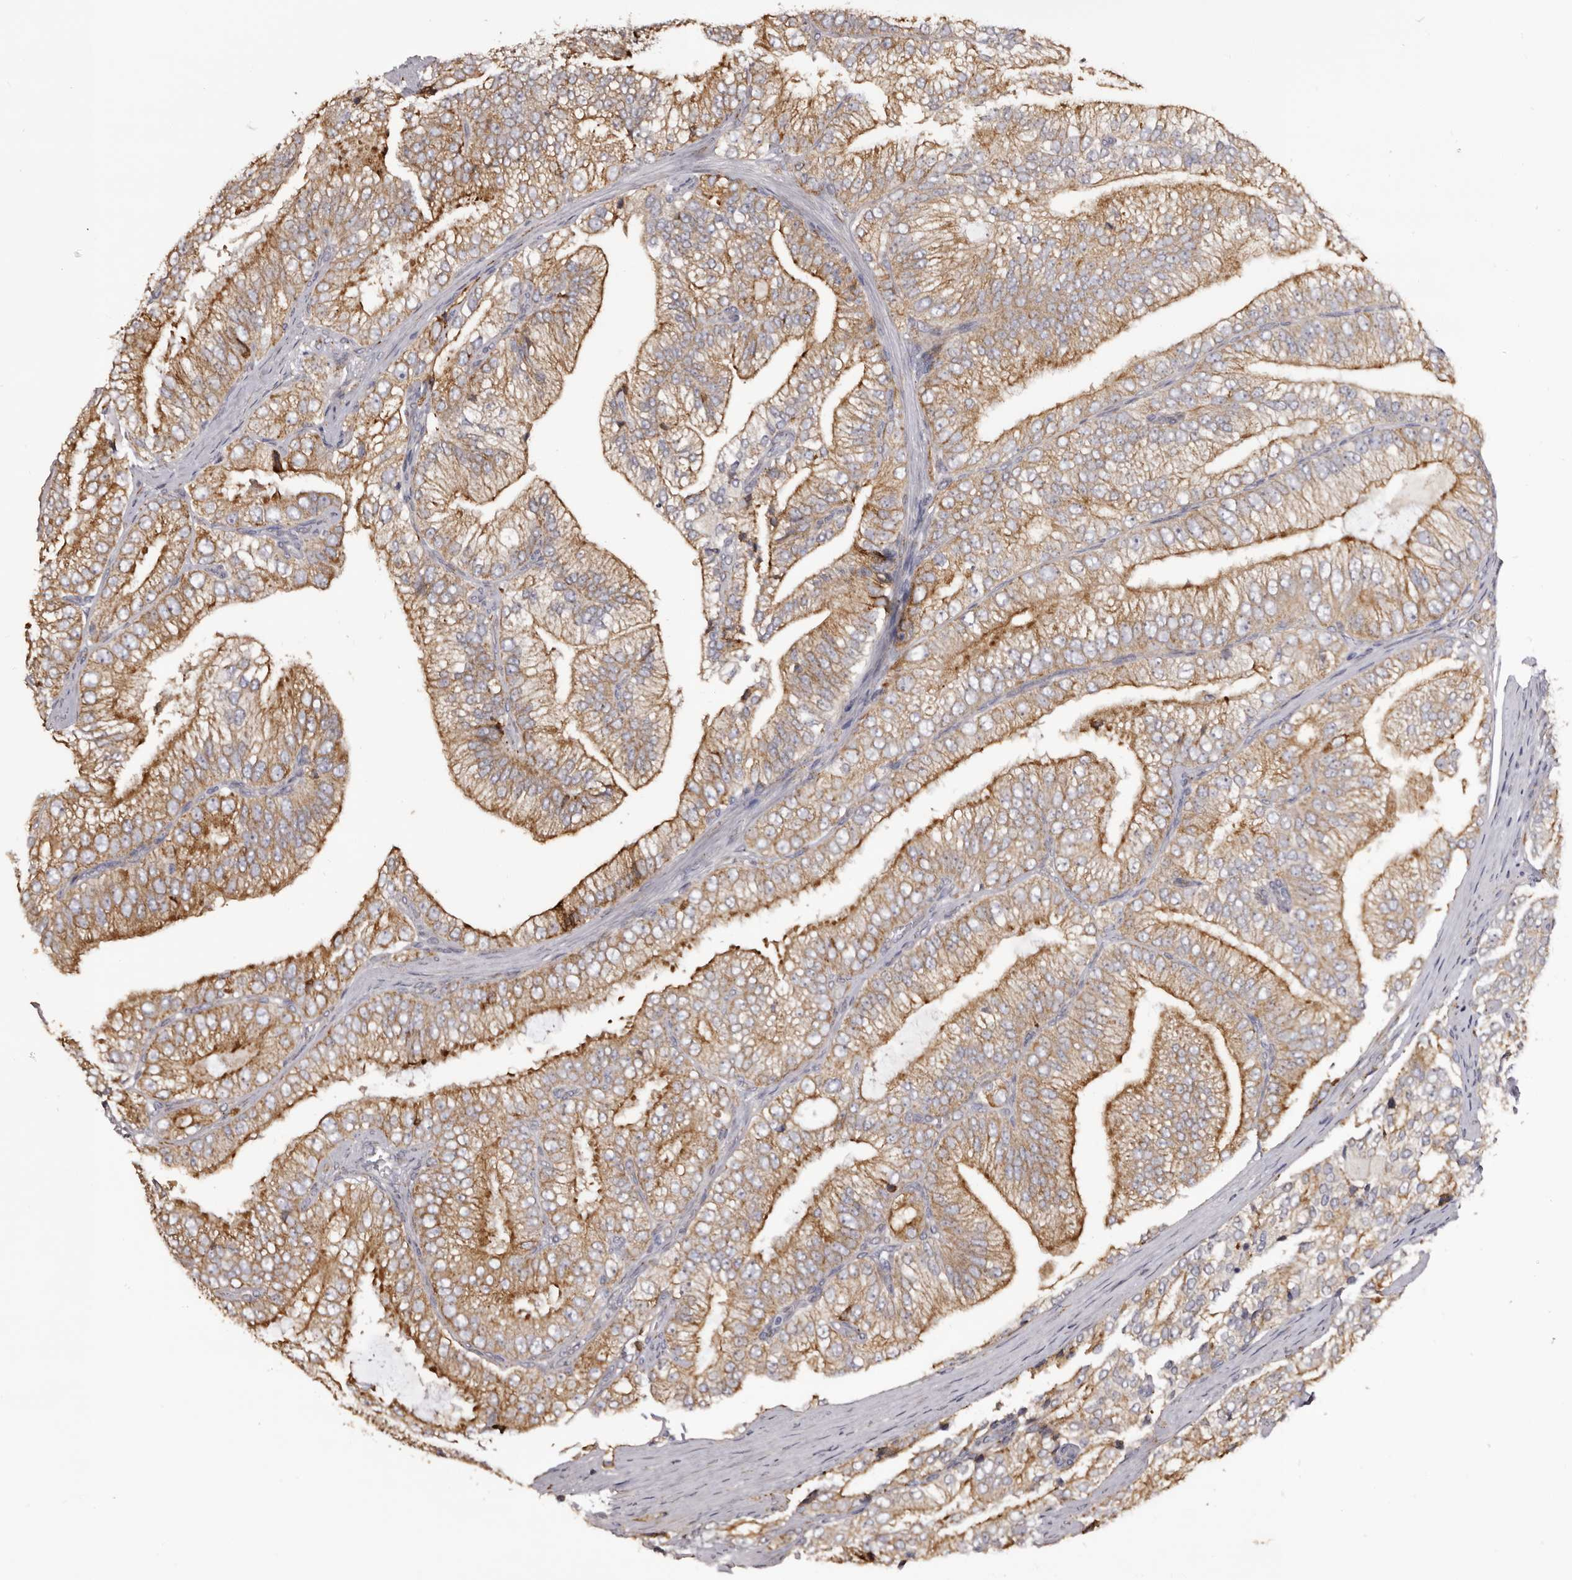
{"staining": {"intensity": "moderate", "quantity": ">75%", "location": "cytoplasmic/membranous"}, "tissue": "prostate cancer", "cell_type": "Tumor cells", "image_type": "cancer", "snomed": [{"axis": "morphology", "description": "Adenocarcinoma, High grade"}, {"axis": "topography", "description": "Prostate"}], "caption": "IHC of human prostate cancer exhibits medium levels of moderate cytoplasmic/membranous positivity in about >75% of tumor cells.", "gene": "PIGX", "patient": {"sex": "male", "age": 58}}